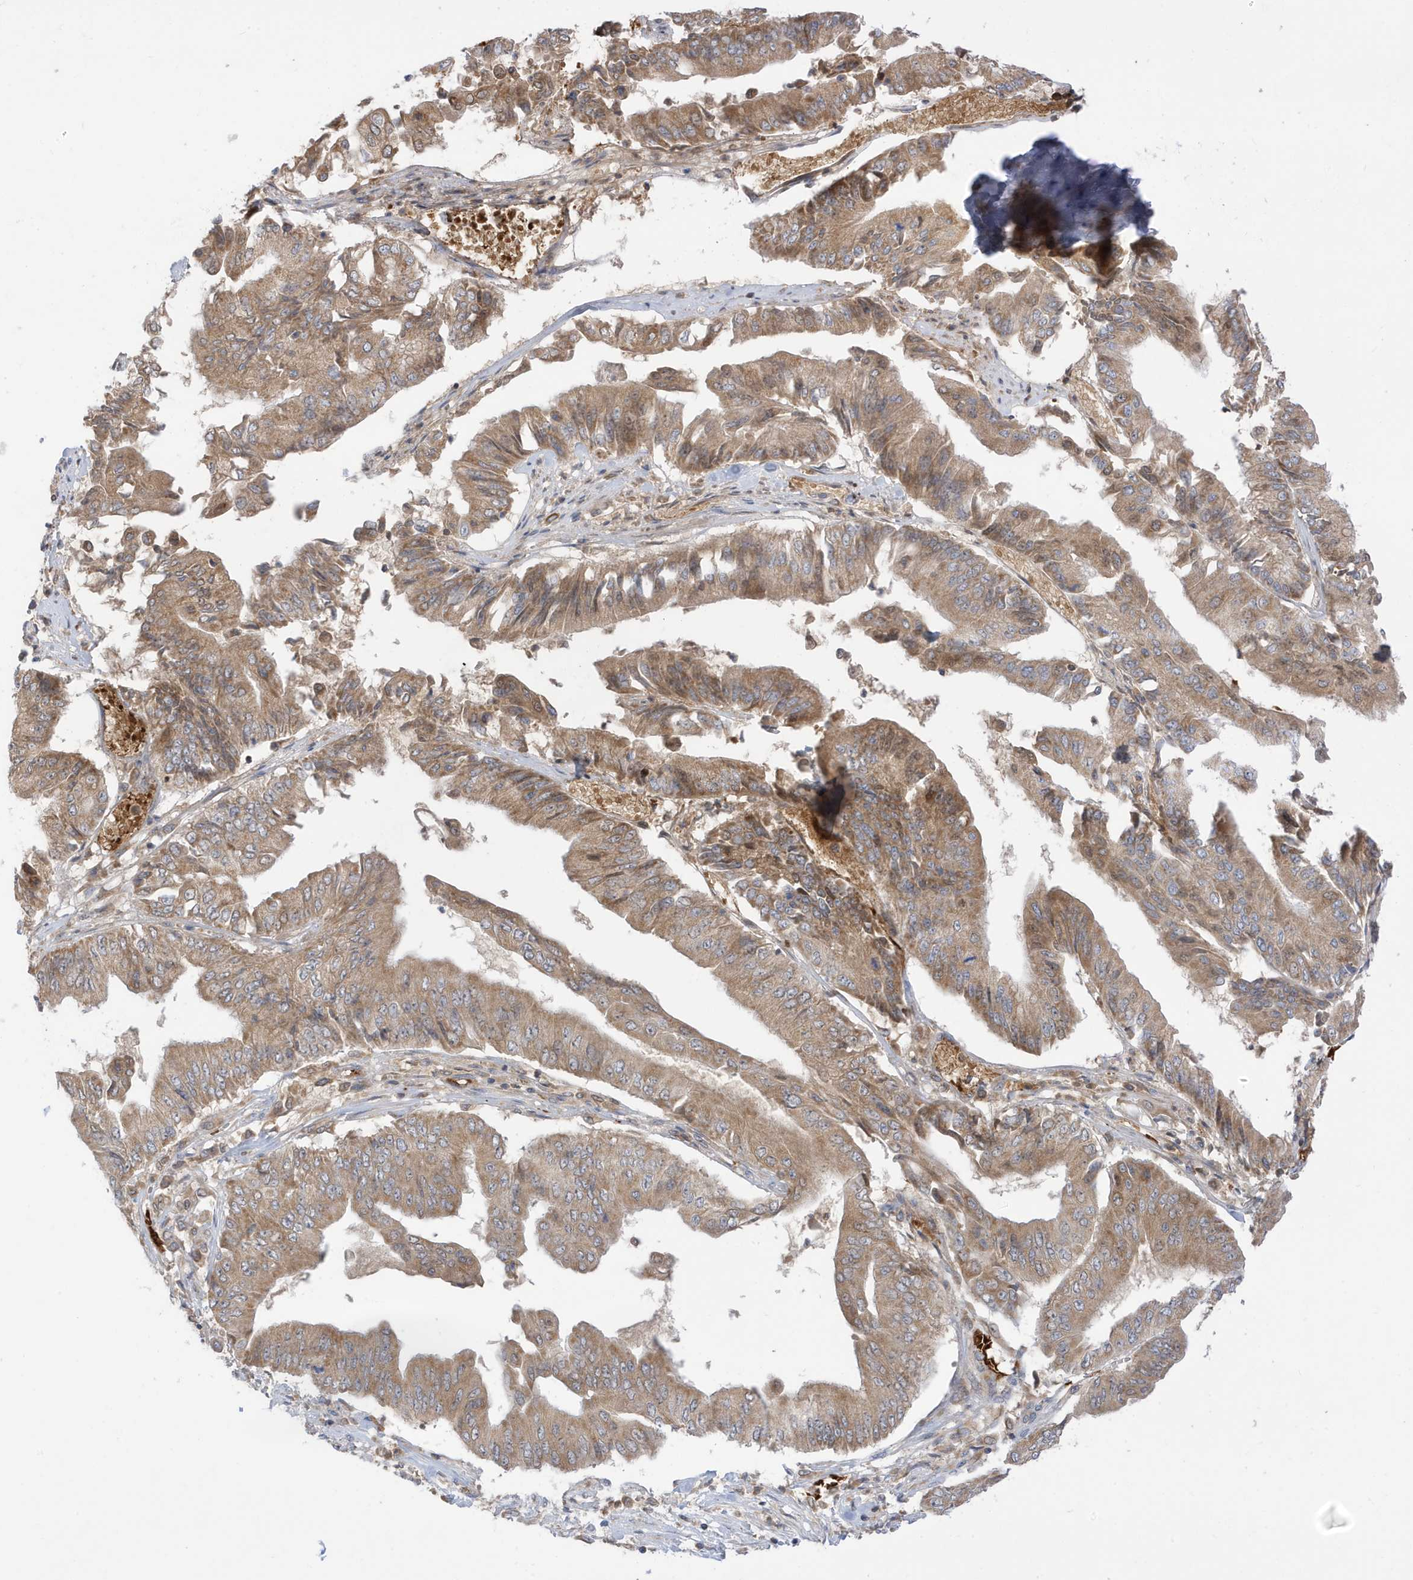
{"staining": {"intensity": "moderate", "quantity": ">75%", "location": "cytoplasmic/membranous"}, "tissue": "pancreatic cancer", "cell_type": "Tumor cells", "image_type": "cancer", "snomed": [{"axis": "morphology", "description": "Adenocarcinoma, NOS"}, {"axis": "topography", "description": "Pancreas"}], "caption": "Moderate cytoplasmic/membranous positivity for a protein is appreciated in about >75% of tumor cells of adenocarcinoma (pancreatic) using immunohistochemistry.", "gene": "NPPC", "patient": {"sex": "female", "age": 77}}